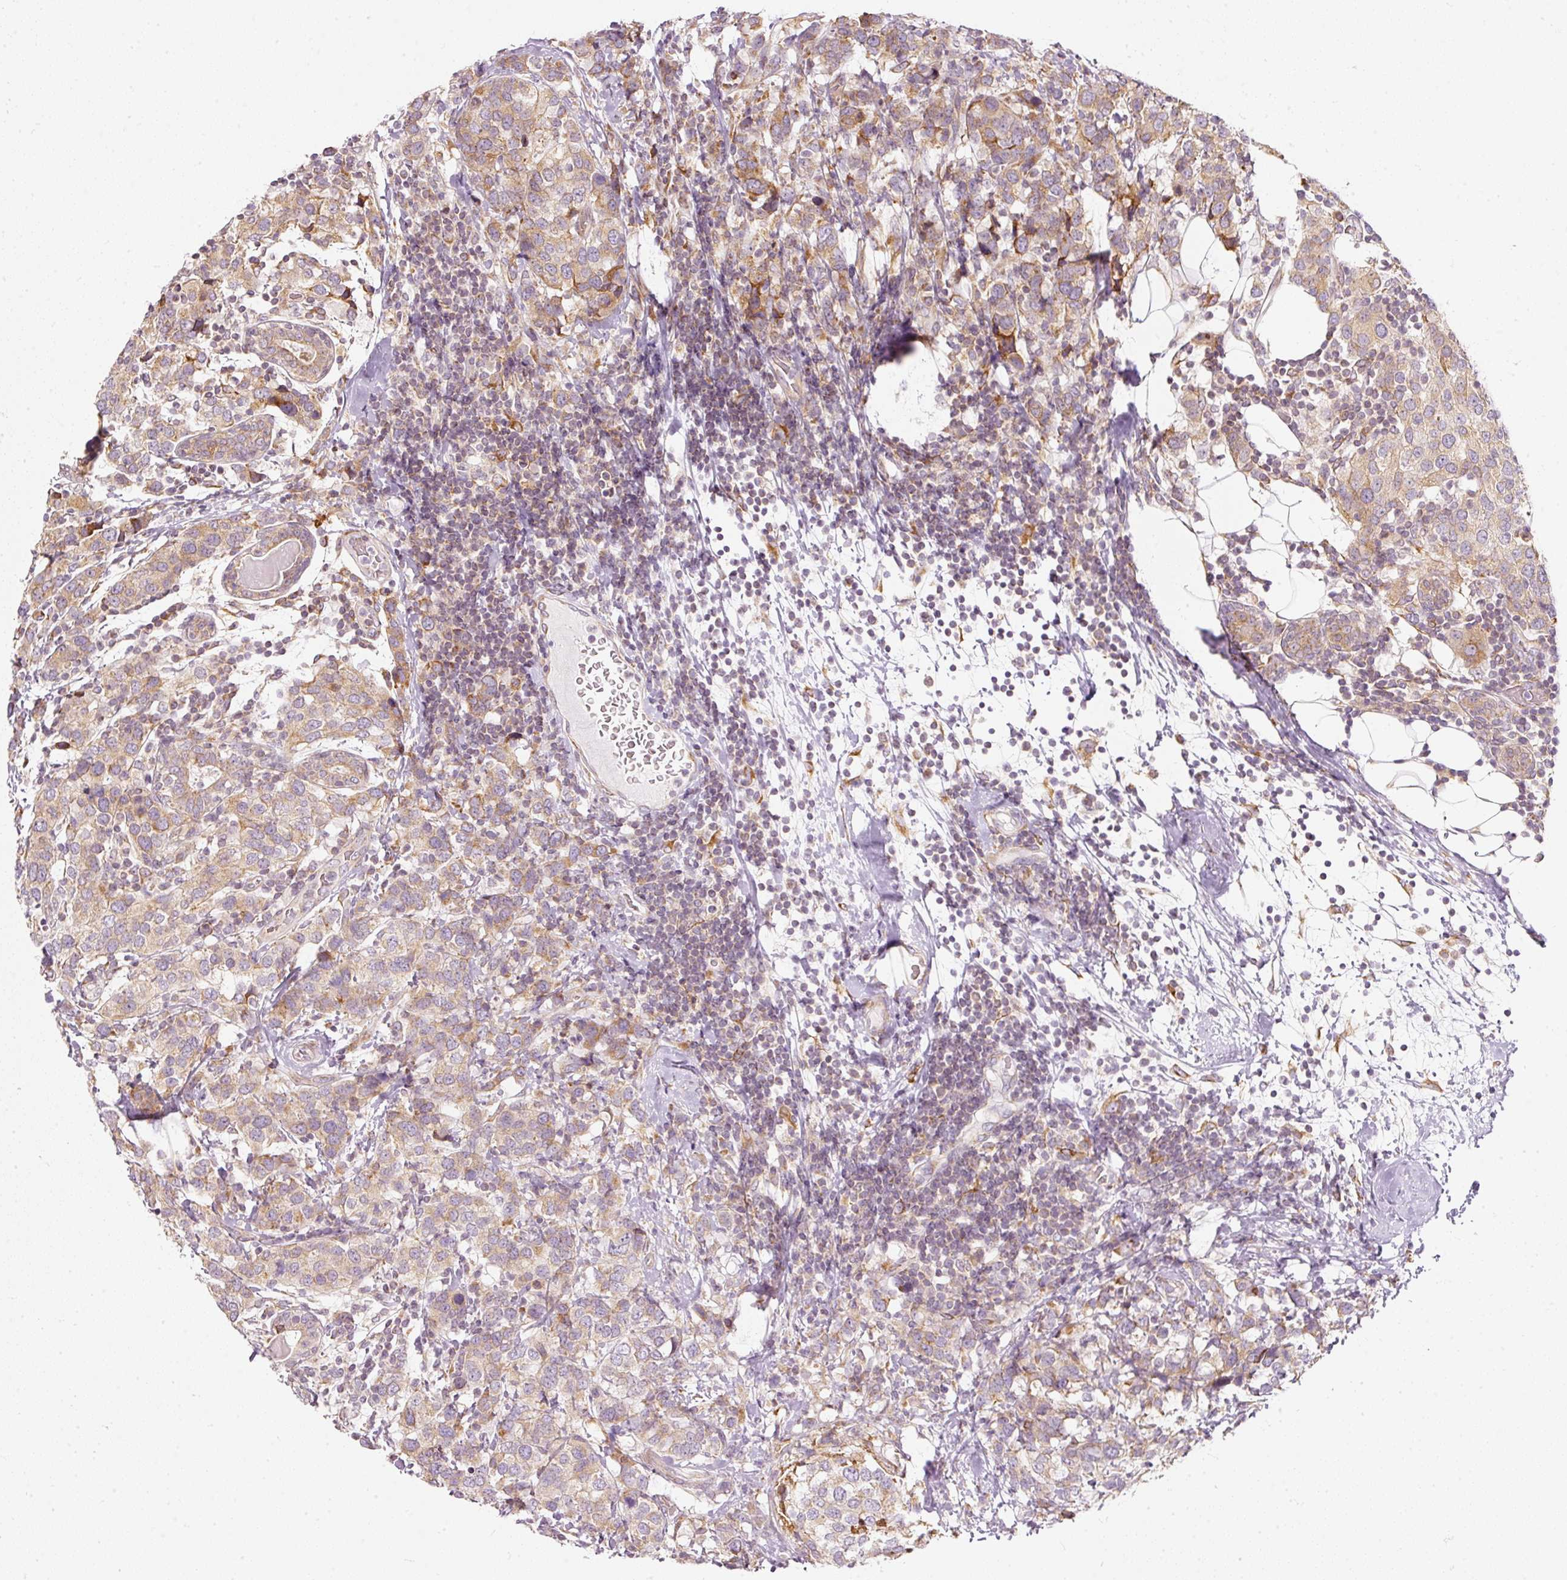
{"staining": {"intensity": "moderate", "quantity": ">75%", "location": "cytoplasmic/membranous"}, "tissue": "breast cancer", "cell_type": "Tumor cells", "image_type": "cancer", "snomed": [{"axis": "morphology", "description": "Lobular carcinoma"}, {"axis": "topography", "description": "Breast"}], "caption": "IHC staining of breast lobular carcinoma, which shows medium levels of moderate cytoplasmic/membranous expression in about >75% of tumor cells indicating moderate cytoplasmic/membranous protein expression. The staining was performed using DAB (brown) for protein detection and nuclei were counterstained in hematoxylin (blue).", "gene": "SNAPC5", "patient": {"sex": "female", "age": 59}}